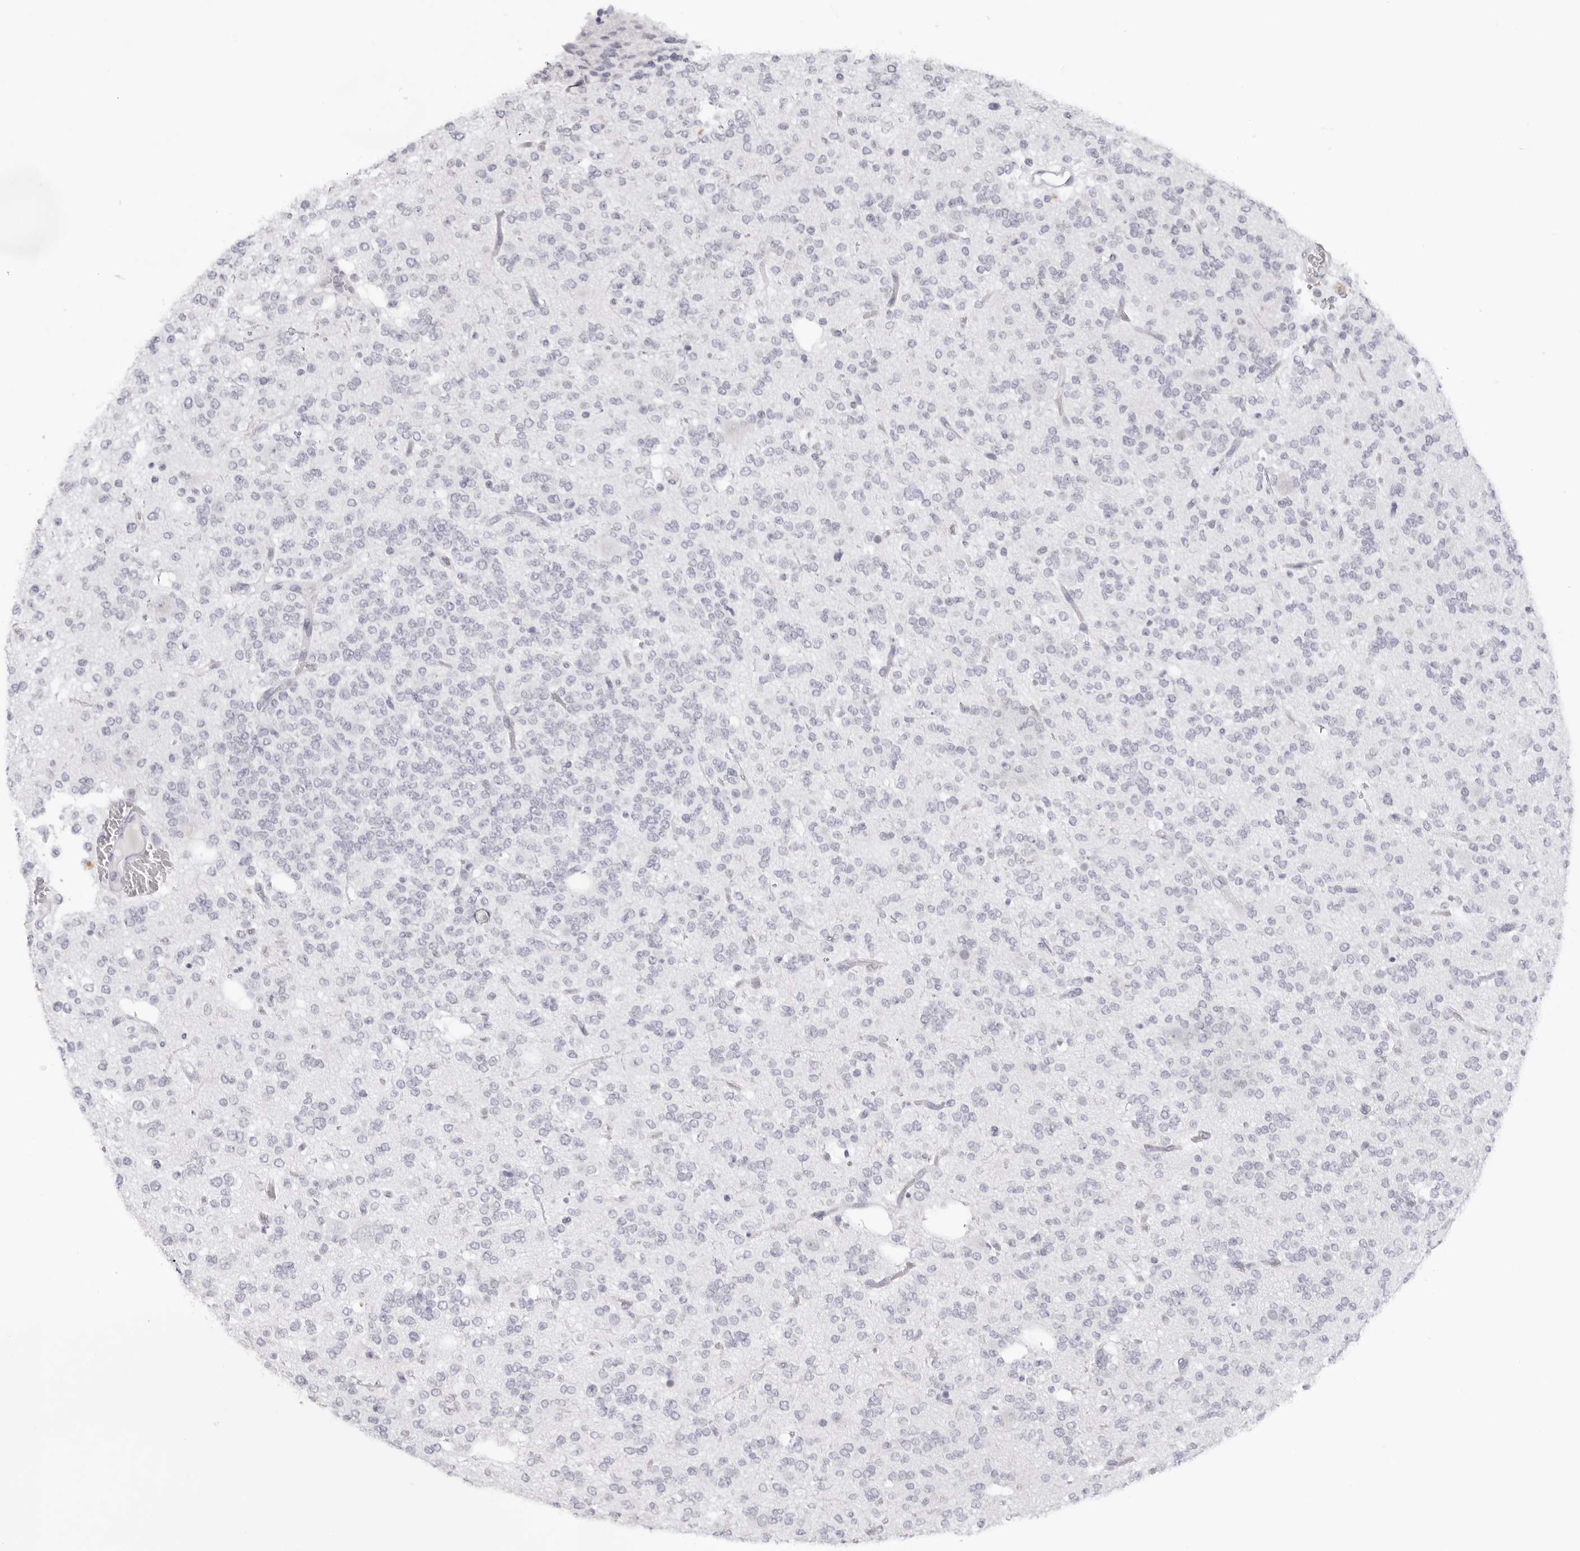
{"staining": {"intensity": "negative", "quantity": "none", "location": "none"}, "tissue": "glioma", "cell_type": "Tumor cells", "image_type": "cancer", "snomed": [{"axis": "morphology", "description": "Glioma, malignant, Low grade"}, {"axis": "topography", "description": "Brain"}], "caption": "Tumor cells are negative for protein expression in human glioma.", "gene": "KLK12", "patient": {"sex": "male", "age": 38}}